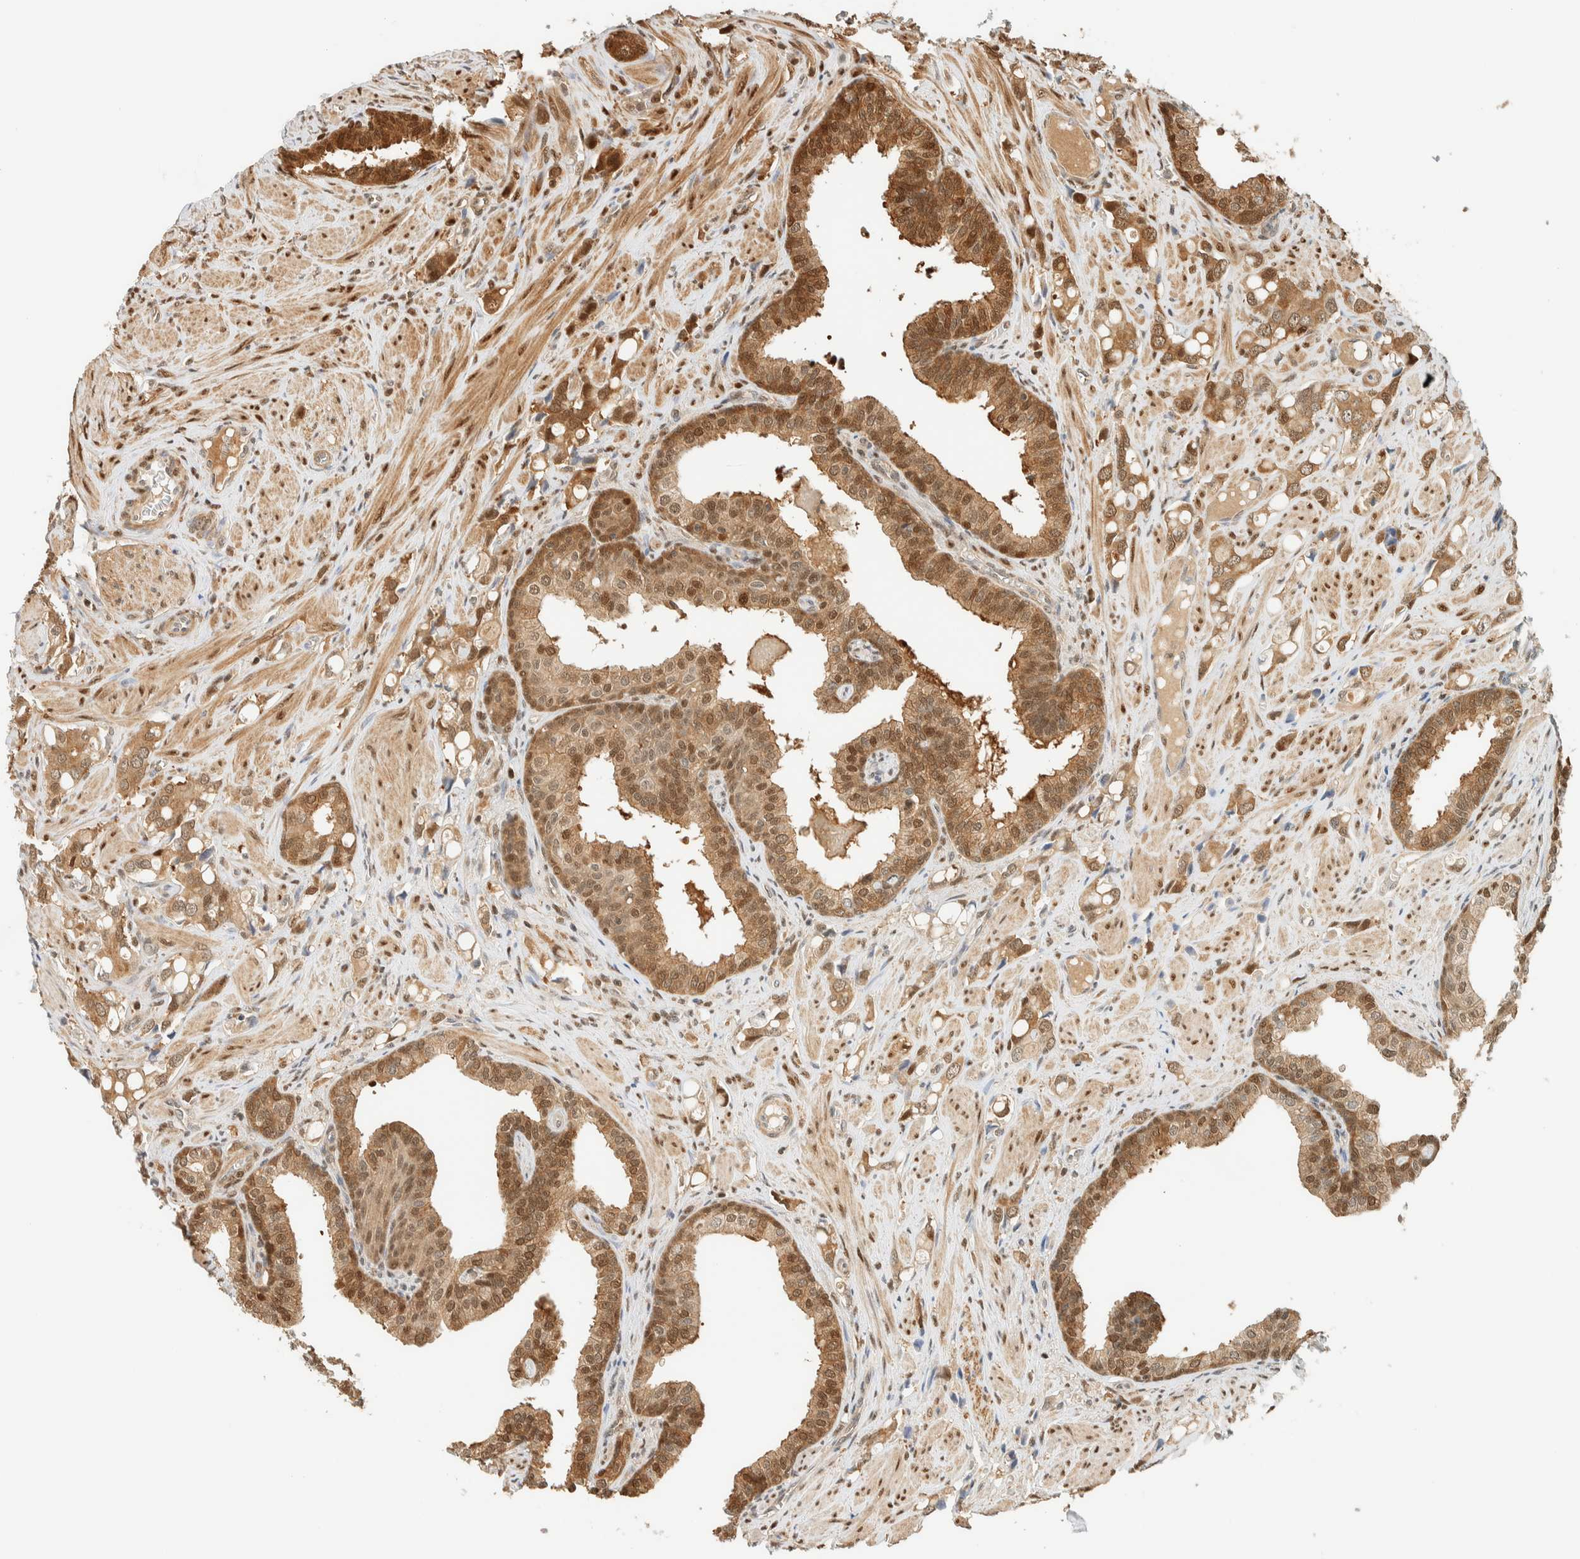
{"staining": {"intensity": "moderate", "quantity": ">75%", "location": "cytoplasmic/membranous,nuclear"}, "tissue": "prostate cancer", "cell_type": "Tumor cells", "image_type": "cancer", "snomed": [{"axis": "morphology", "description": "Adenocarcinoma, High grade"}, {"axis": "topography", "description": "Prostate"}], "caption": "Moderate cytoplasmic/membranous and nuclear positivity is appreciated in about >75% of tumor cells in adenocarcinoma (high-grade) (prostate).", "gene": "ZBTB37", "patient": {"sex": "male", "age": 52}}